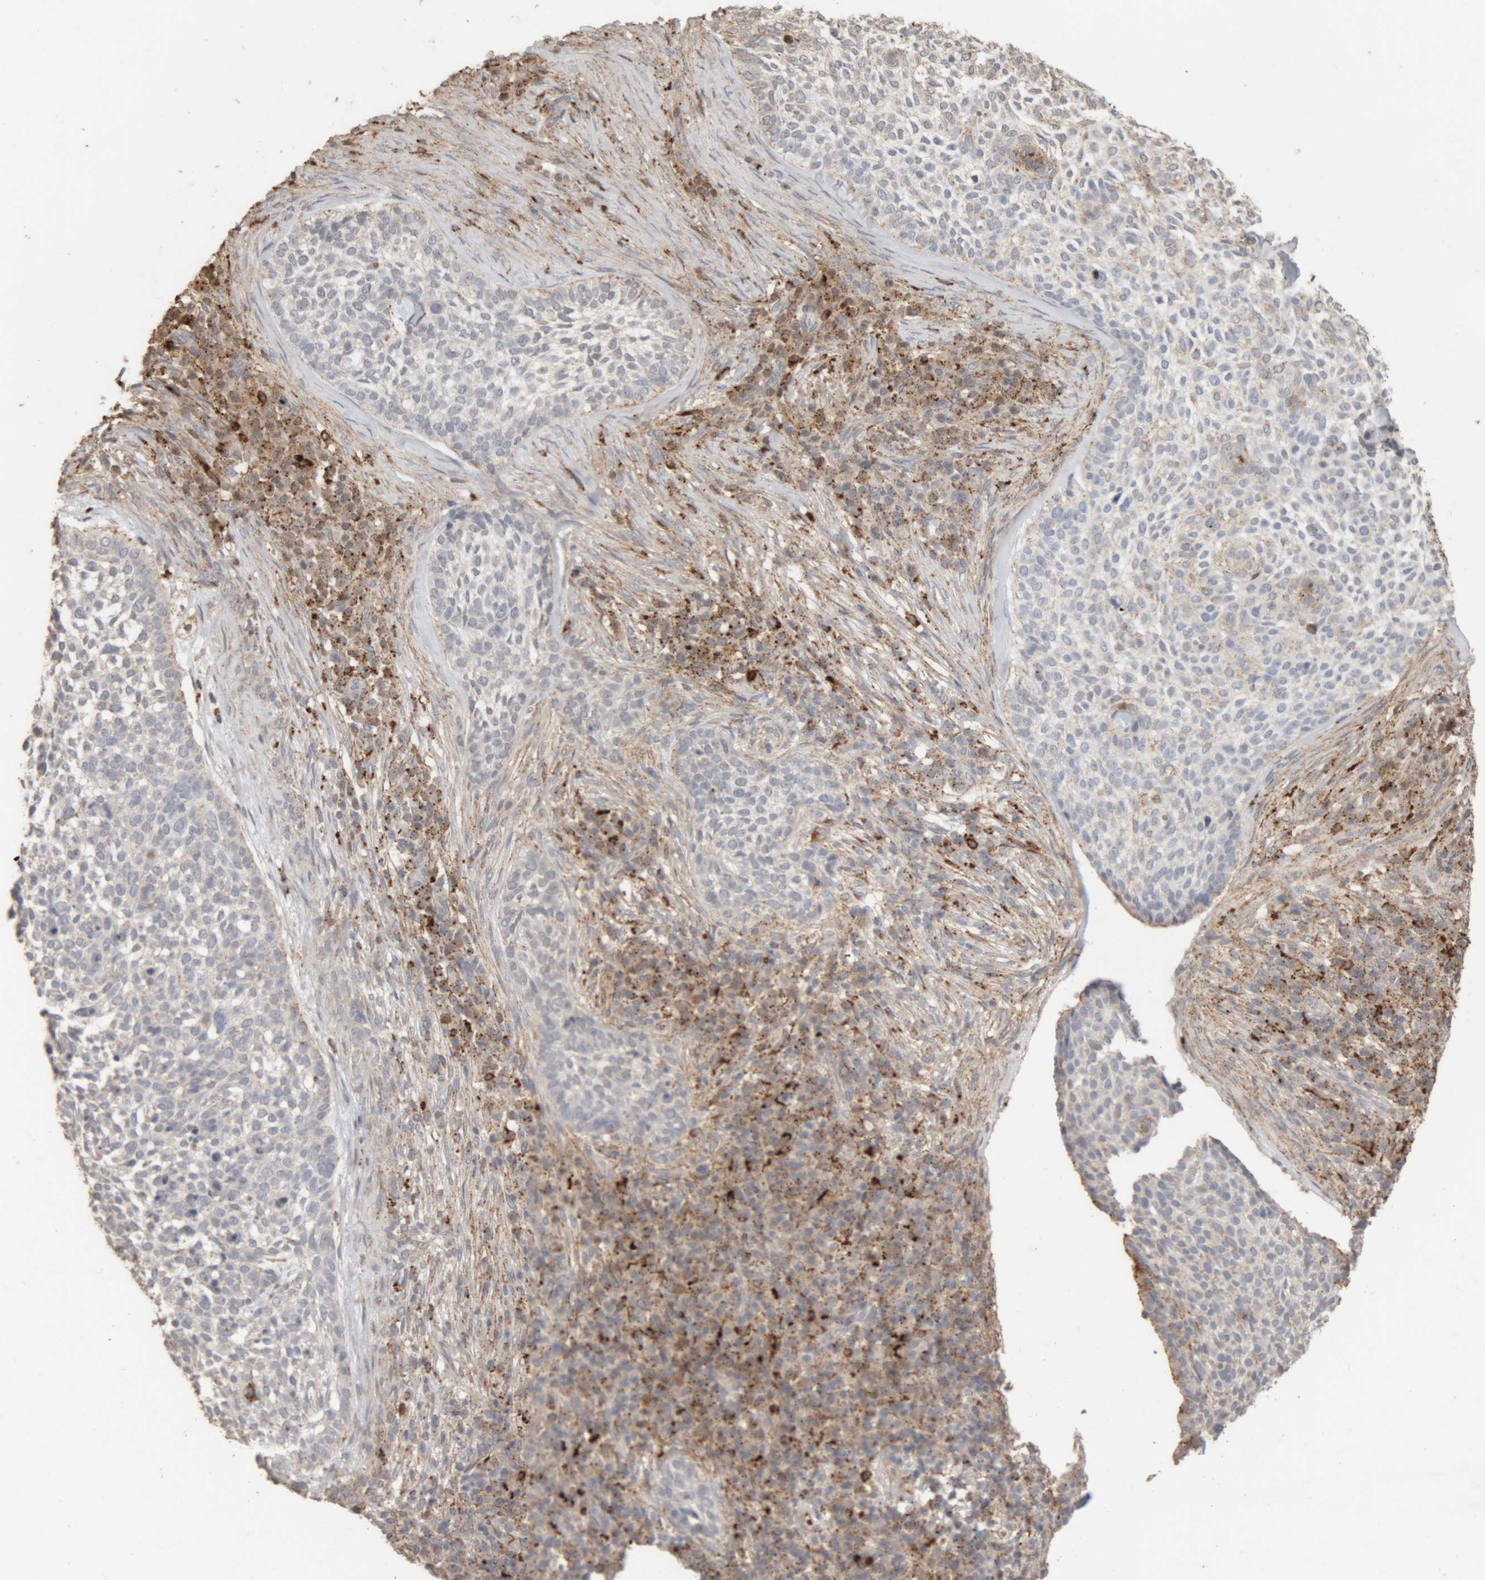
{"staining": {"intensity": "negative", "quantity": "none", "location": "none"}, "tissue": "skin cancer", "cell_type": "Tumor cells", "image_type": "cancer", "snomed": [{"axis": "morphology", "description": "Basal cell carcinoma"}, {"axis": "topography", "description": "Skin"}], "caption": "Immunohistochemical staining of human skin cancer shows no significant expression in tumor cells.", "gene": "ARSA", "patient": {"sex": "female", "age": 64}}